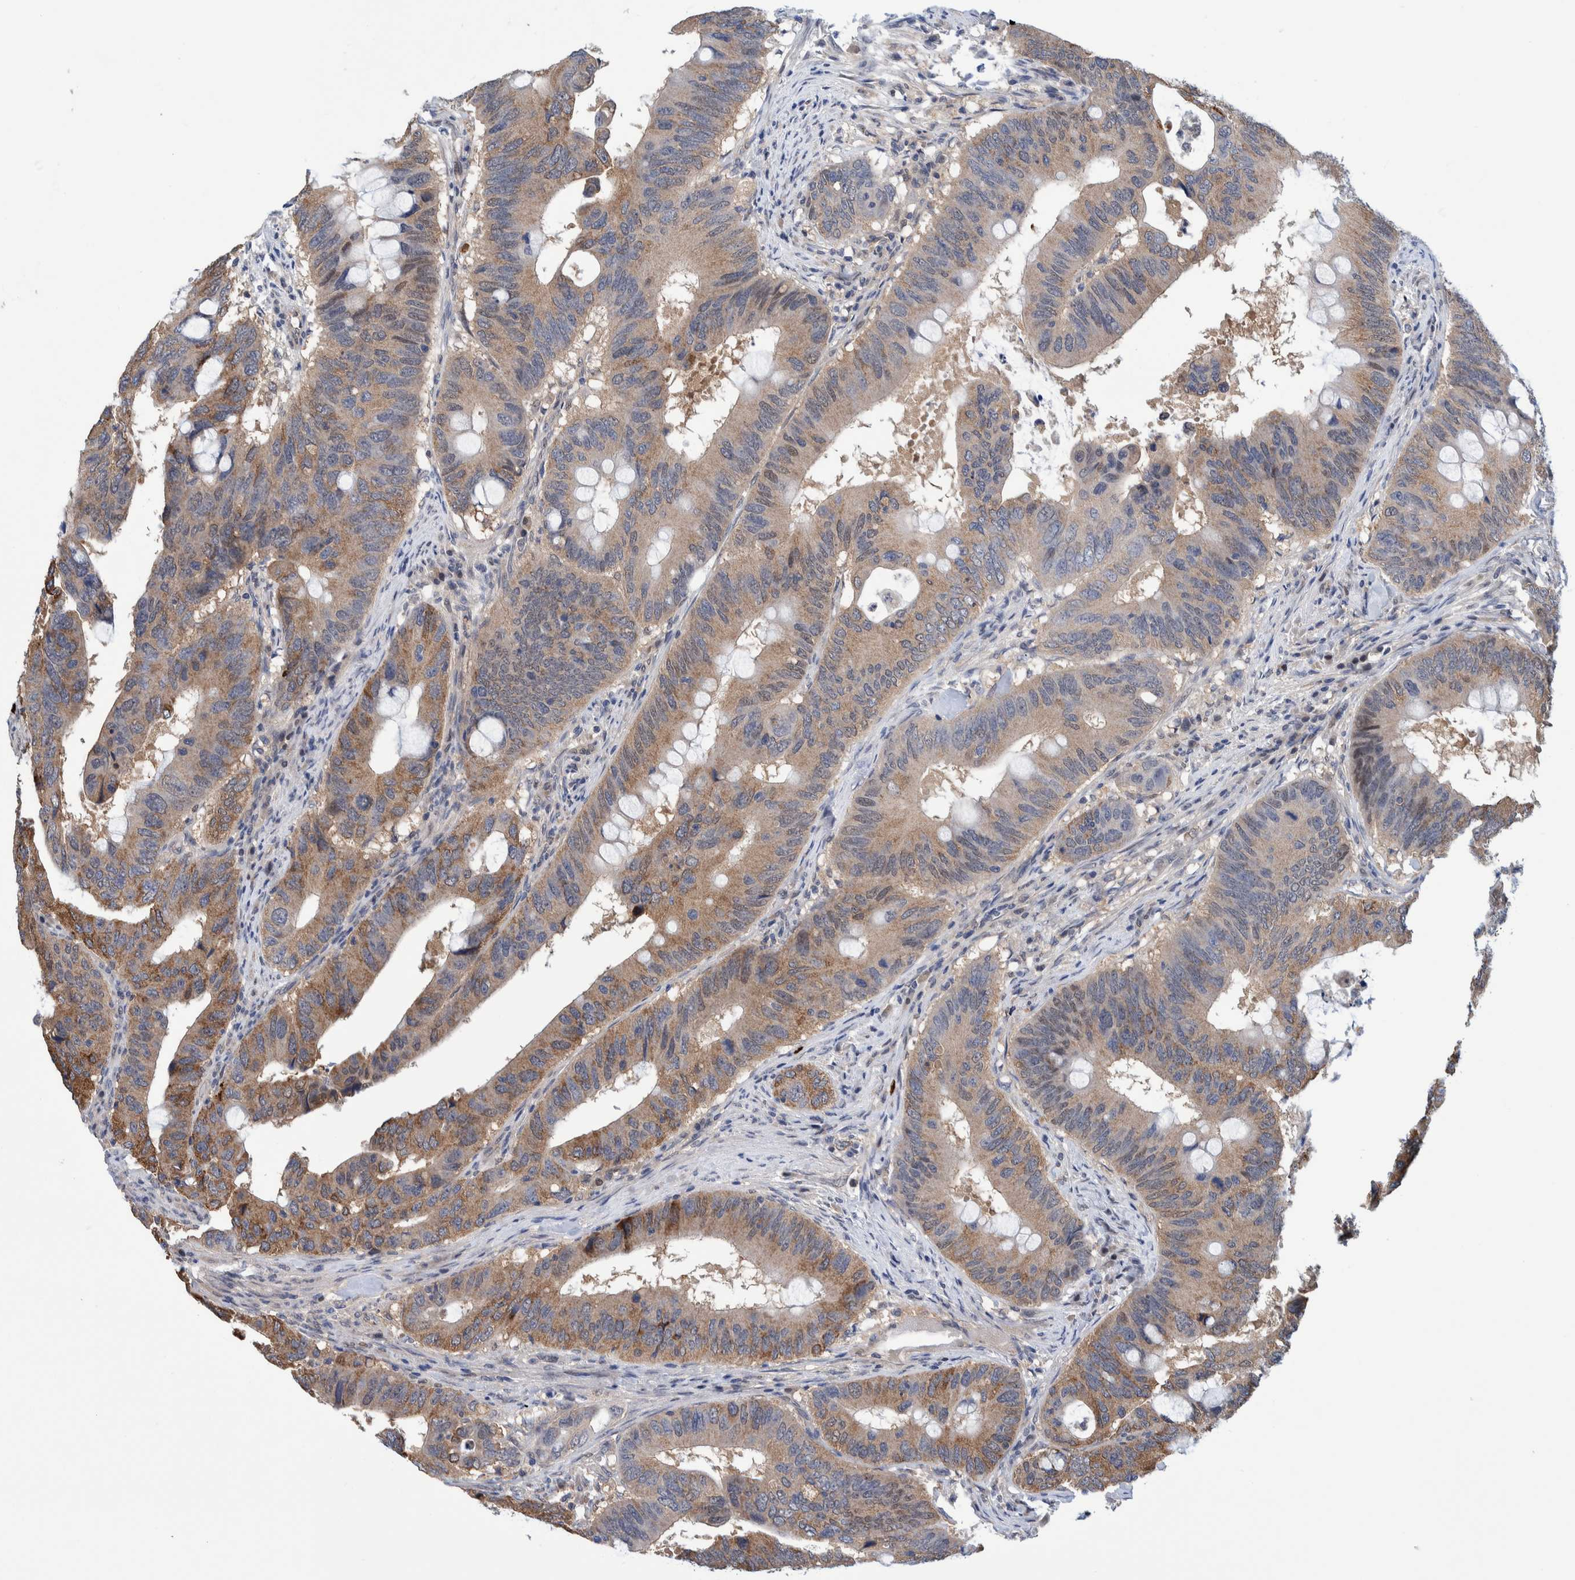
{"staining": {"intensity": "moderate", "quantity": "25%-75%", "location": "cytoplasmic/membranous"}, "tissue": "colorectal cancer", "cell_type": "Tumor cells", "image_type": "cancer", "snomed": [{"axis": "morphology", "description": "Adenocarcinoma, NOS"}, {"axis": "topography", "description": "Colon"}], "caption": "An immunohistochemistry micrograph of neoplastic tissue is shown. Protein staining in brown highlights moderate cytoplasmic/membranous positivity in colorectal adenocarcinoma within tumor cells.", "gene": "PFAS", "patient": {"sex": "male", "age": 71}}